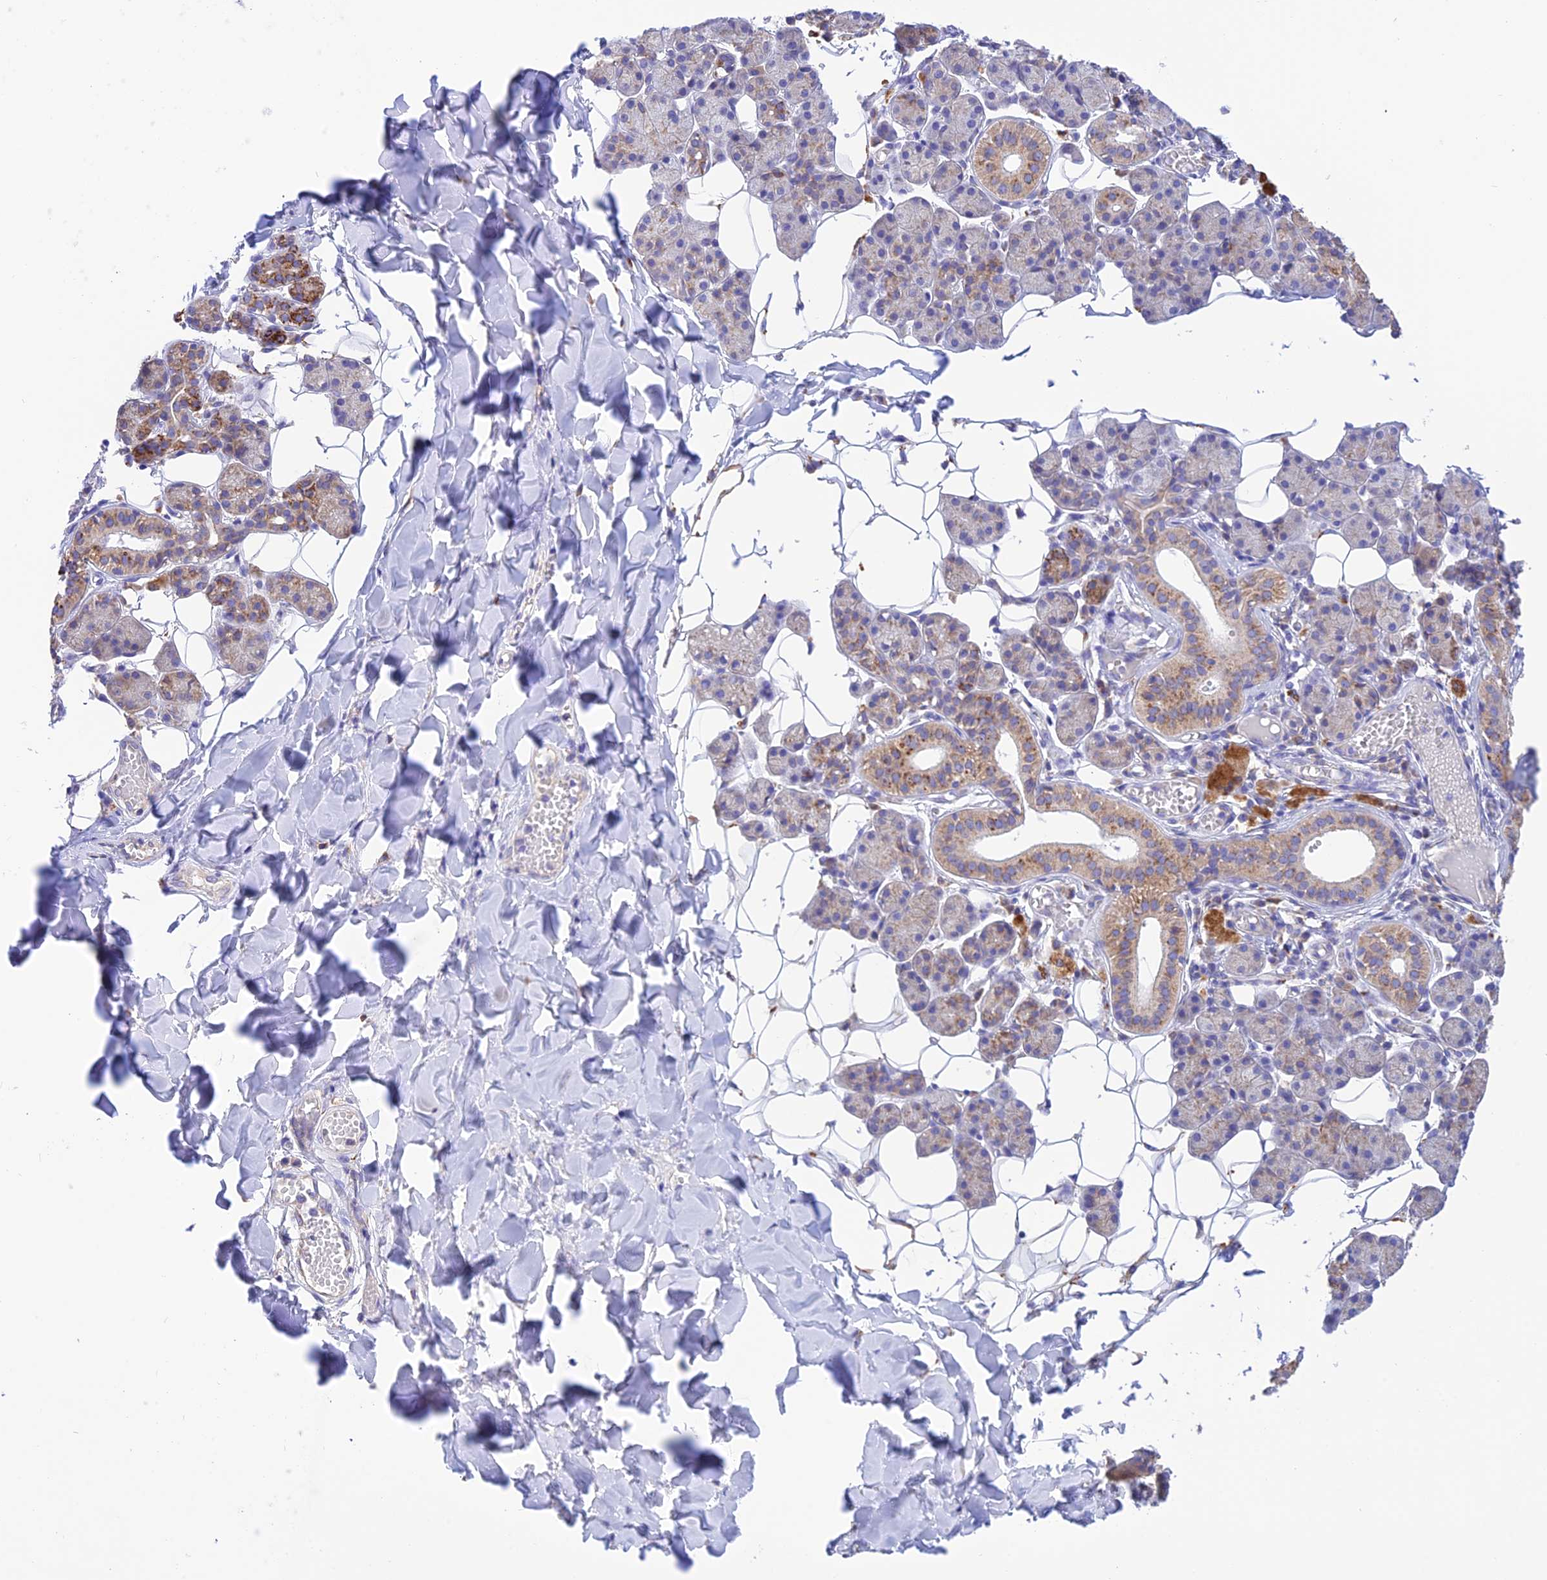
{"staining": {"intensity": "moderate", "quantity": "25%-75%", "location": "cytoplasmic/membranous"}, "tissue": "salivary gland", "cell_type": "Glandular cells", "image_type": "normal", "snomed": [{"axis": "morphology", "description": "Normal tissue, NOS"}, {"axis": "topography", "description": "Salivary gland"}], "caption": "This is a histology image of immunohistochemistry staining of unremarkable salivary gland, which shows moderate expression in the cytoplasmic/membranous of glandular cells.", "gene": "ENSG00000255439", "patient": {"sex": "female", "age": 33}}